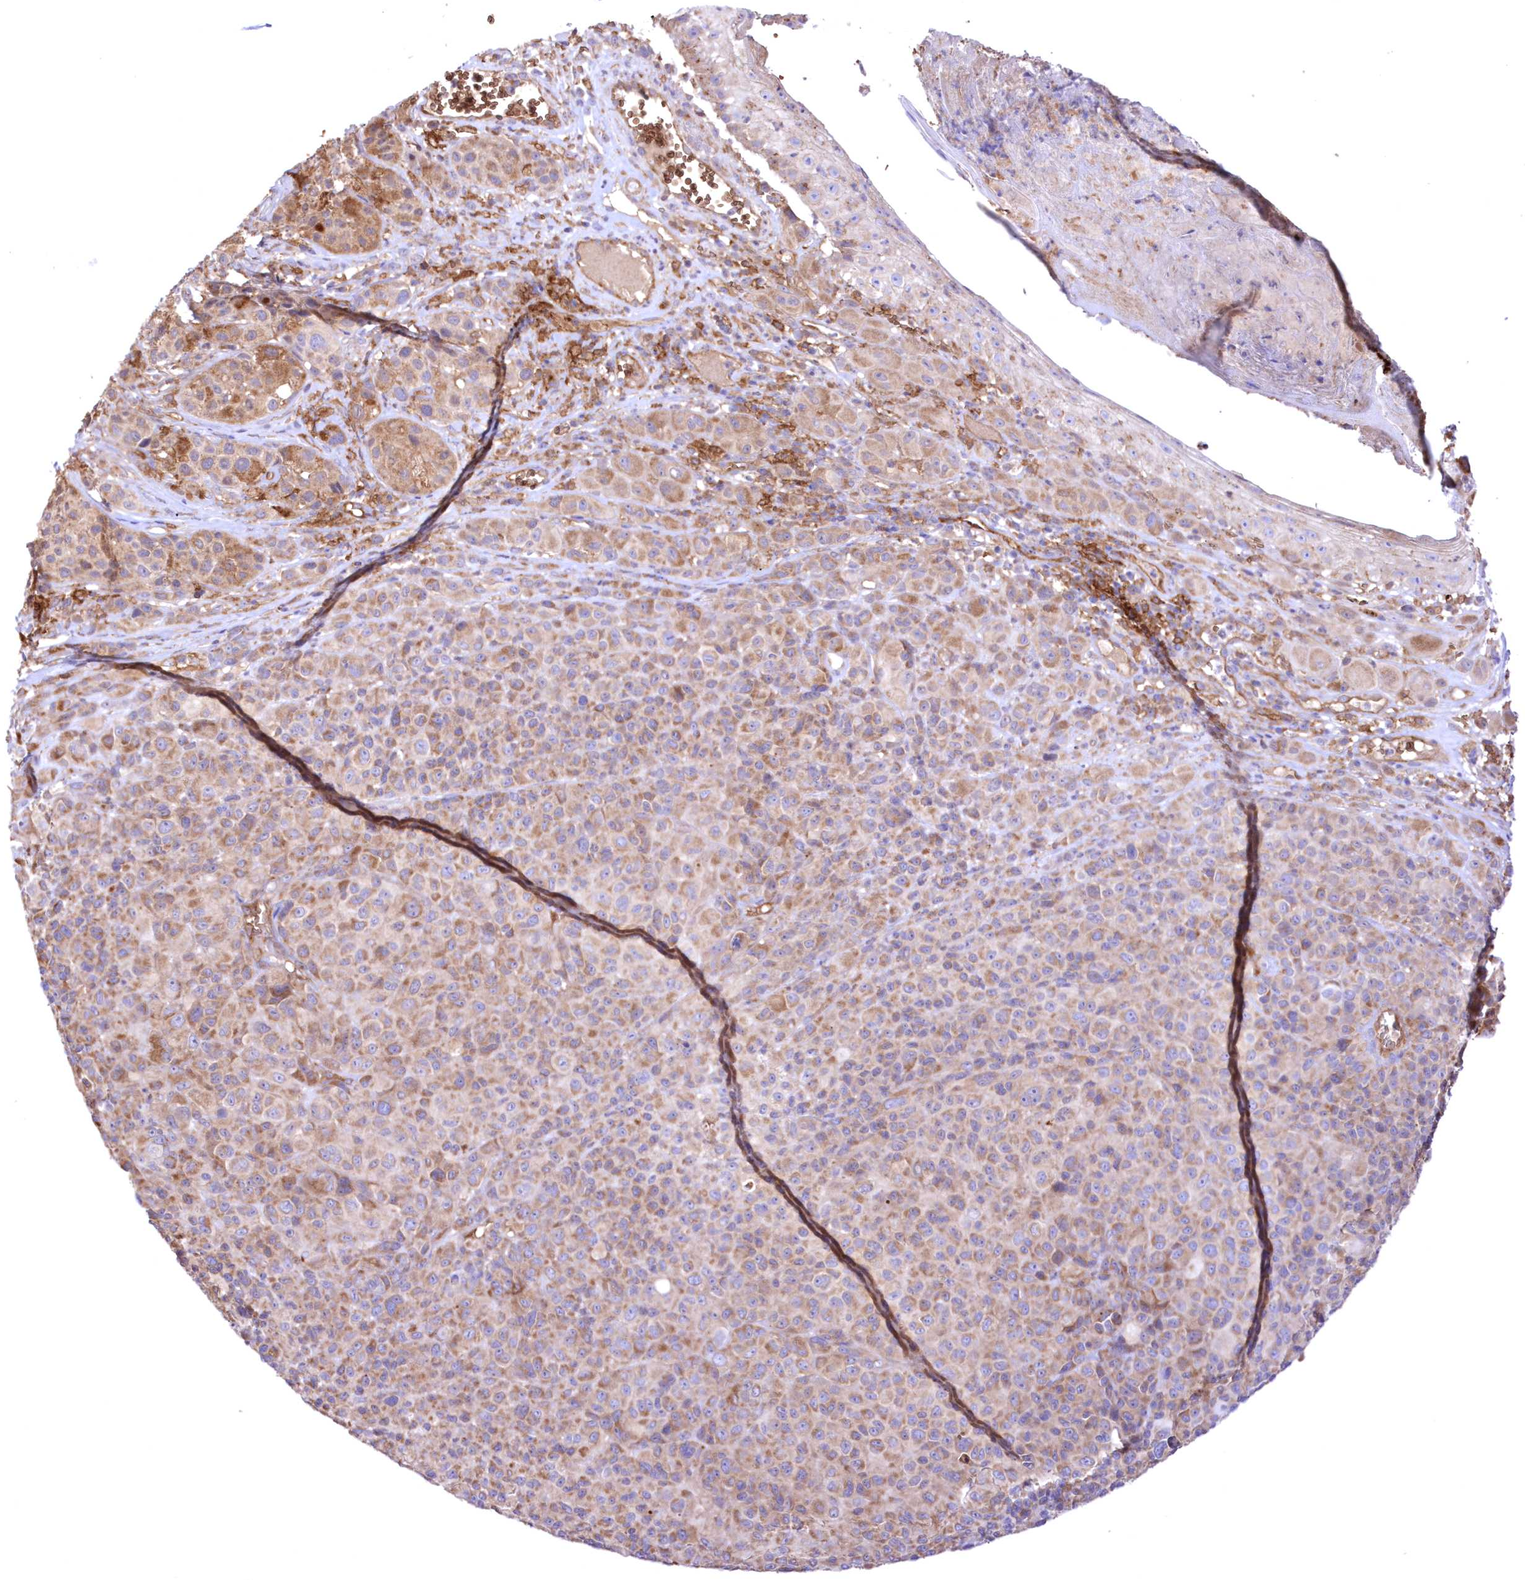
{"staining": {"intensity": "moderate", "quantity": "<25%", "location": "cytoplasmic/membranous"}, "tissue": "melanoma", "cell_type": "Tumor cells", "image_type": "cancer", "snomed": [{"axis": "morphology", "description": "Malignant melanoma, NOS"}, {"axis": "topography", "description": "Skin of trunk"}], "caption": "Human malignant melanoma stained with a brown dye displays moderate cytoplasmic/membranous positive staining in approximately <25% of tumor cells.", "gene": "FCHO2", "patient": {"sex": "male", "age": 71}}